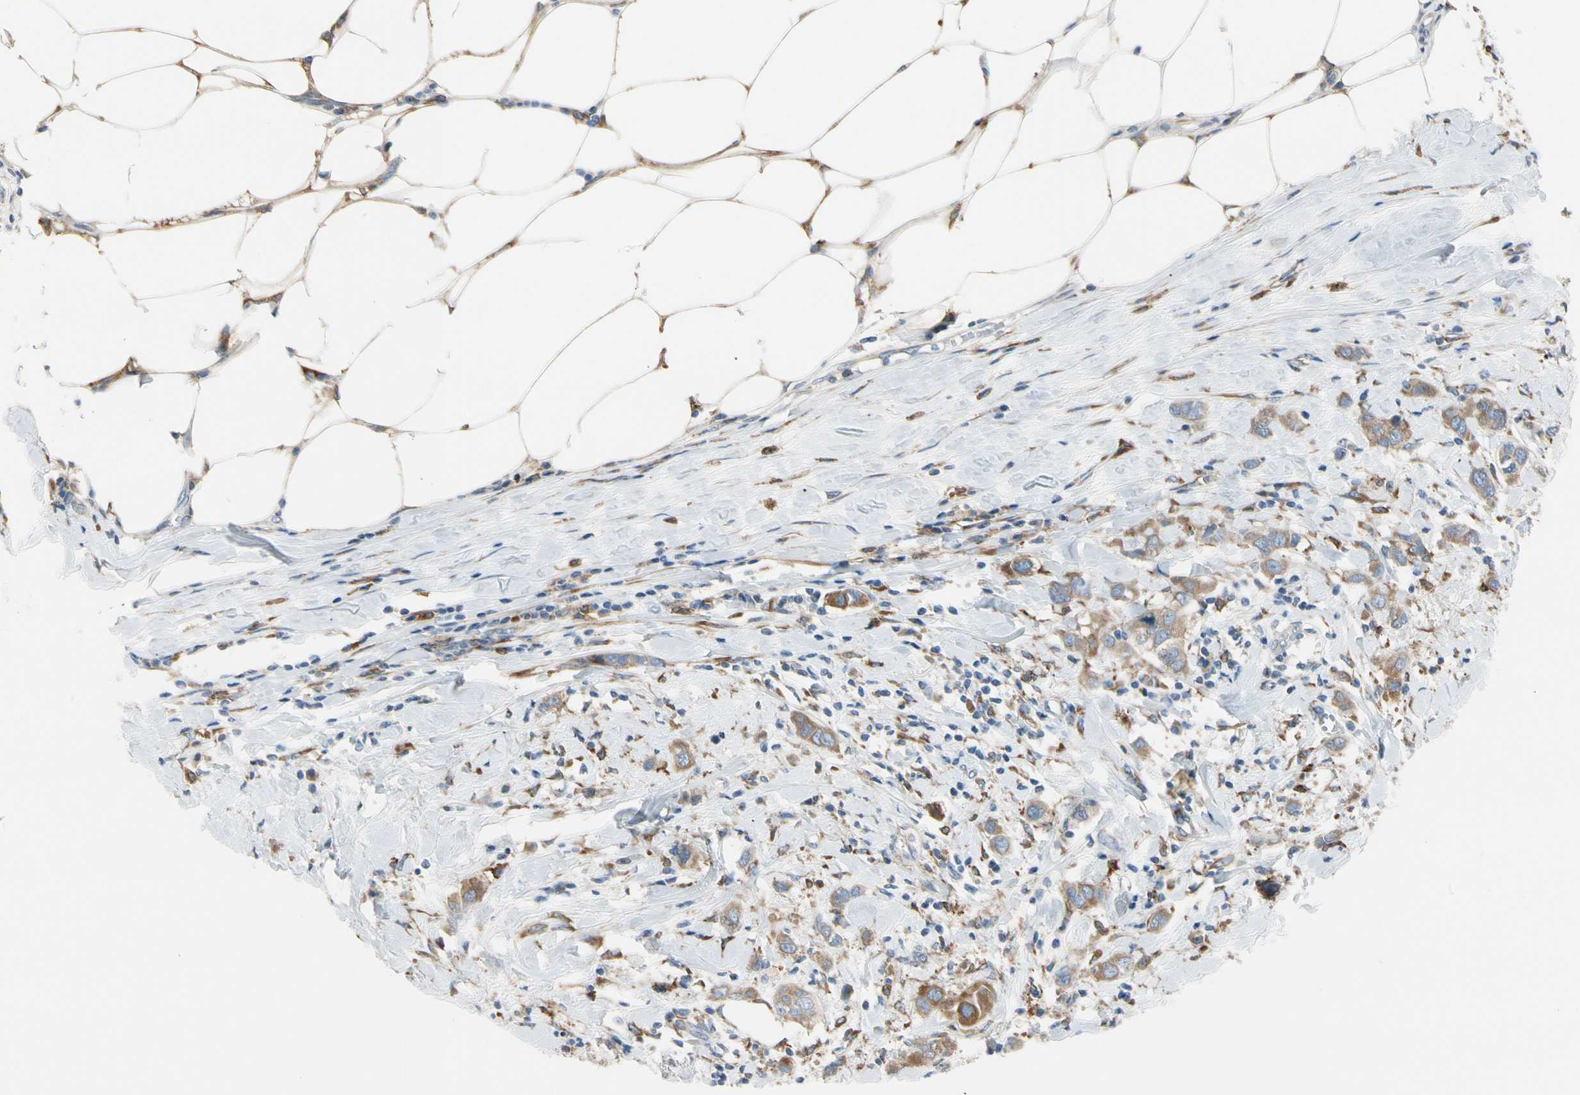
{"staining": {"intensity": "moderate", "quantity": ">75%", "location": "cytoplasmic/membranous"}, "tissue": "breast cancer", "cell_type": "Tumor cells", "image_type": "cancer", "snomed": [{"axis": "morphology", "description": "Duct carcinoma"}, {"axis": "topography", "description": "Breast"}], "caption": "Immunohistochemistry staining of breast cancer (invasive ductal carcinoma), which shows medium levels of moderate cytoplasmic/membranous expression in approximately >75% of tumor cells indicating moderate cytoplasmic/membranous protein positivity. The staining was performed using DAB (brown) for protein detection and nuclei were counterstained in hematoxylin (blue).", "gene": "LRPAP1", "patient": {"sex": "female", "age": 50}}